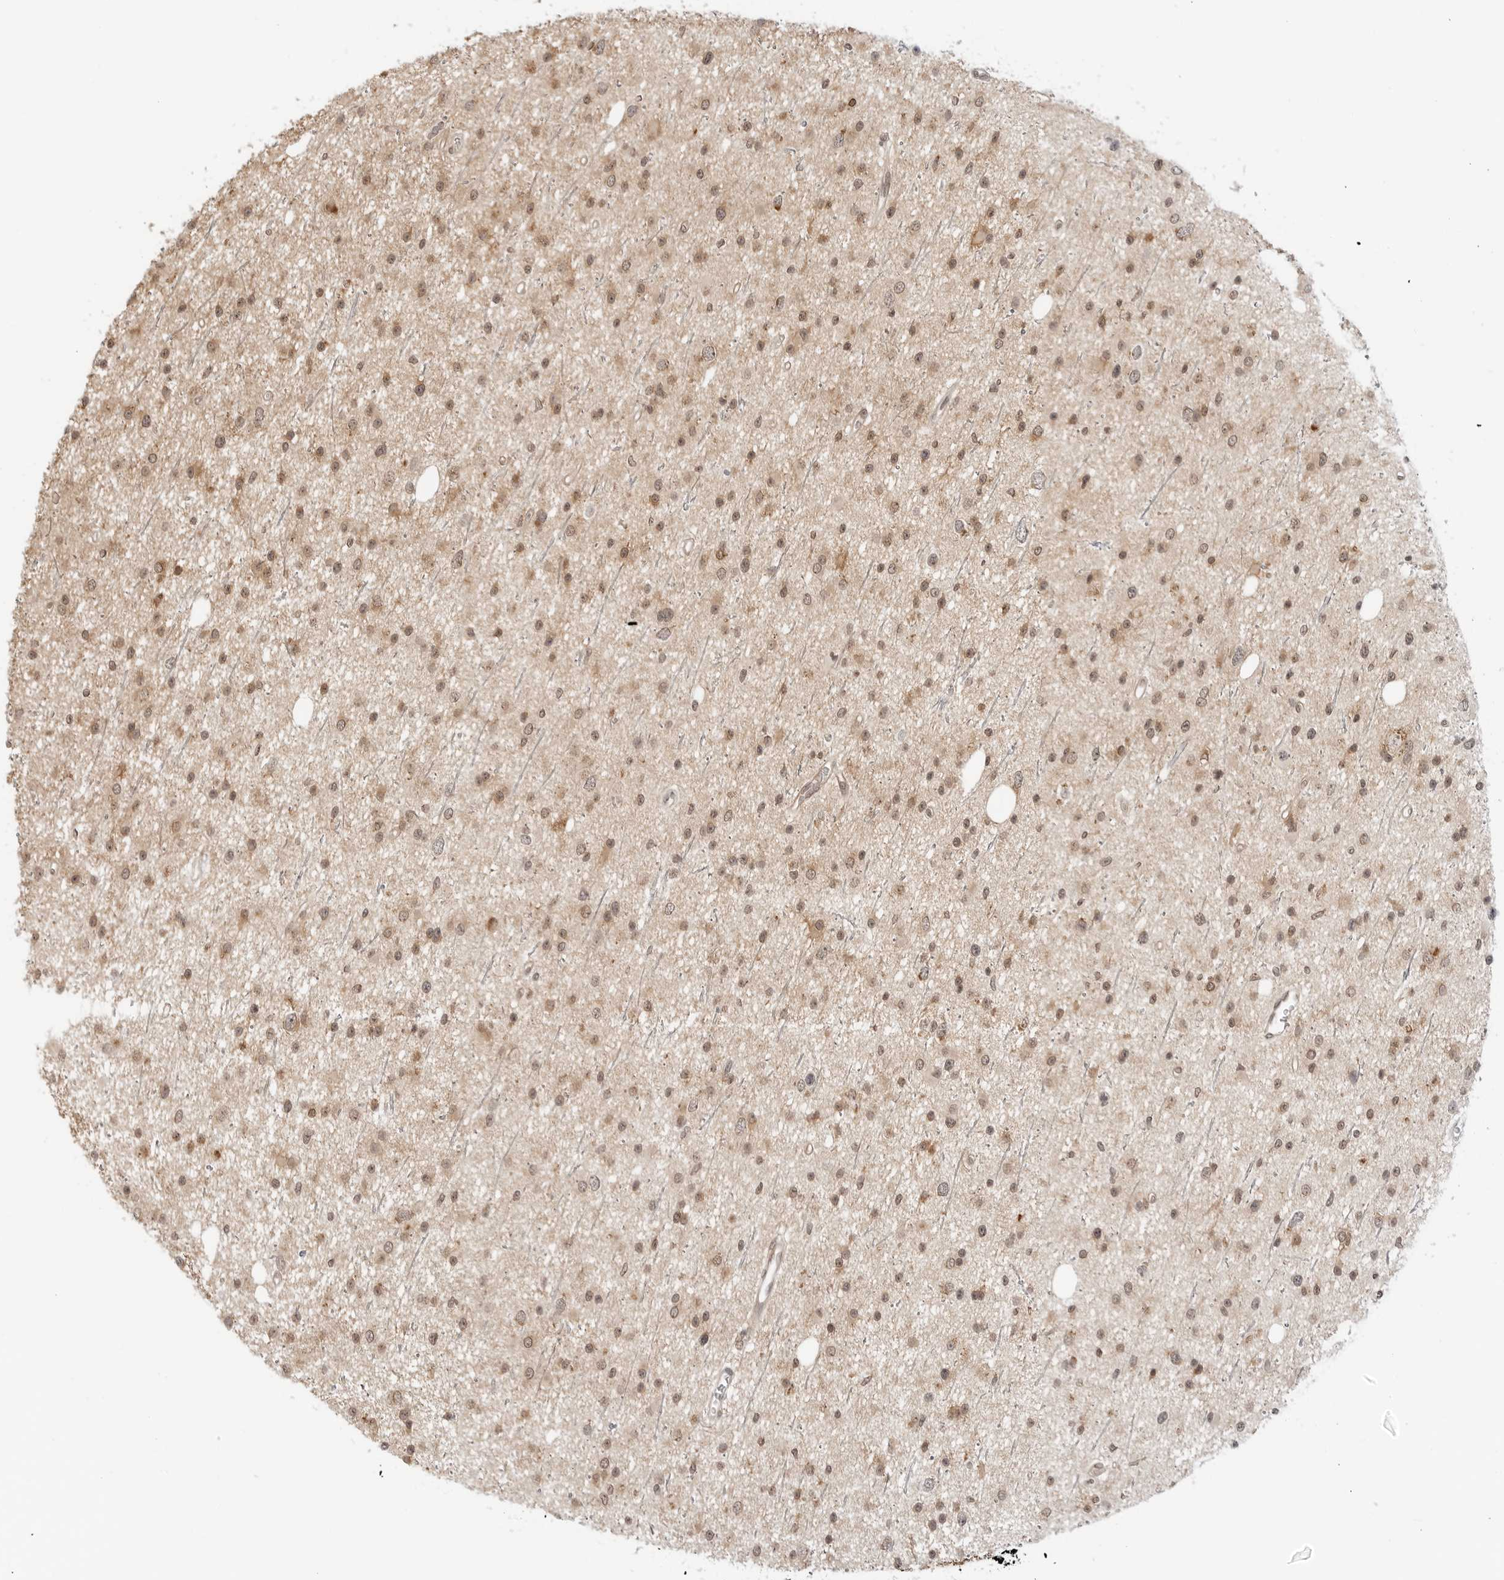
{"staining": {"intensity": "moderate", "quantity": ">75%", "location": "cytoplasmic/membranous,nuclear"}, "tissue": "glioma", "cell_type": "Tumor cells", "image_type": "cancer", "snomed": [{"axis": "morphology", "description": "Glioma, malignant, Low grade"}, {"axis": "topography", "description": "Cerebral cortex"}], "caption": "Tumor cells display moderate cytoplasmic/membranous and nuclear positivity in approximately >75% of cells in low-grade glioma (malignant).", "gene": "POLR3GL", "patient": {"sex": "female", "age": 39}}